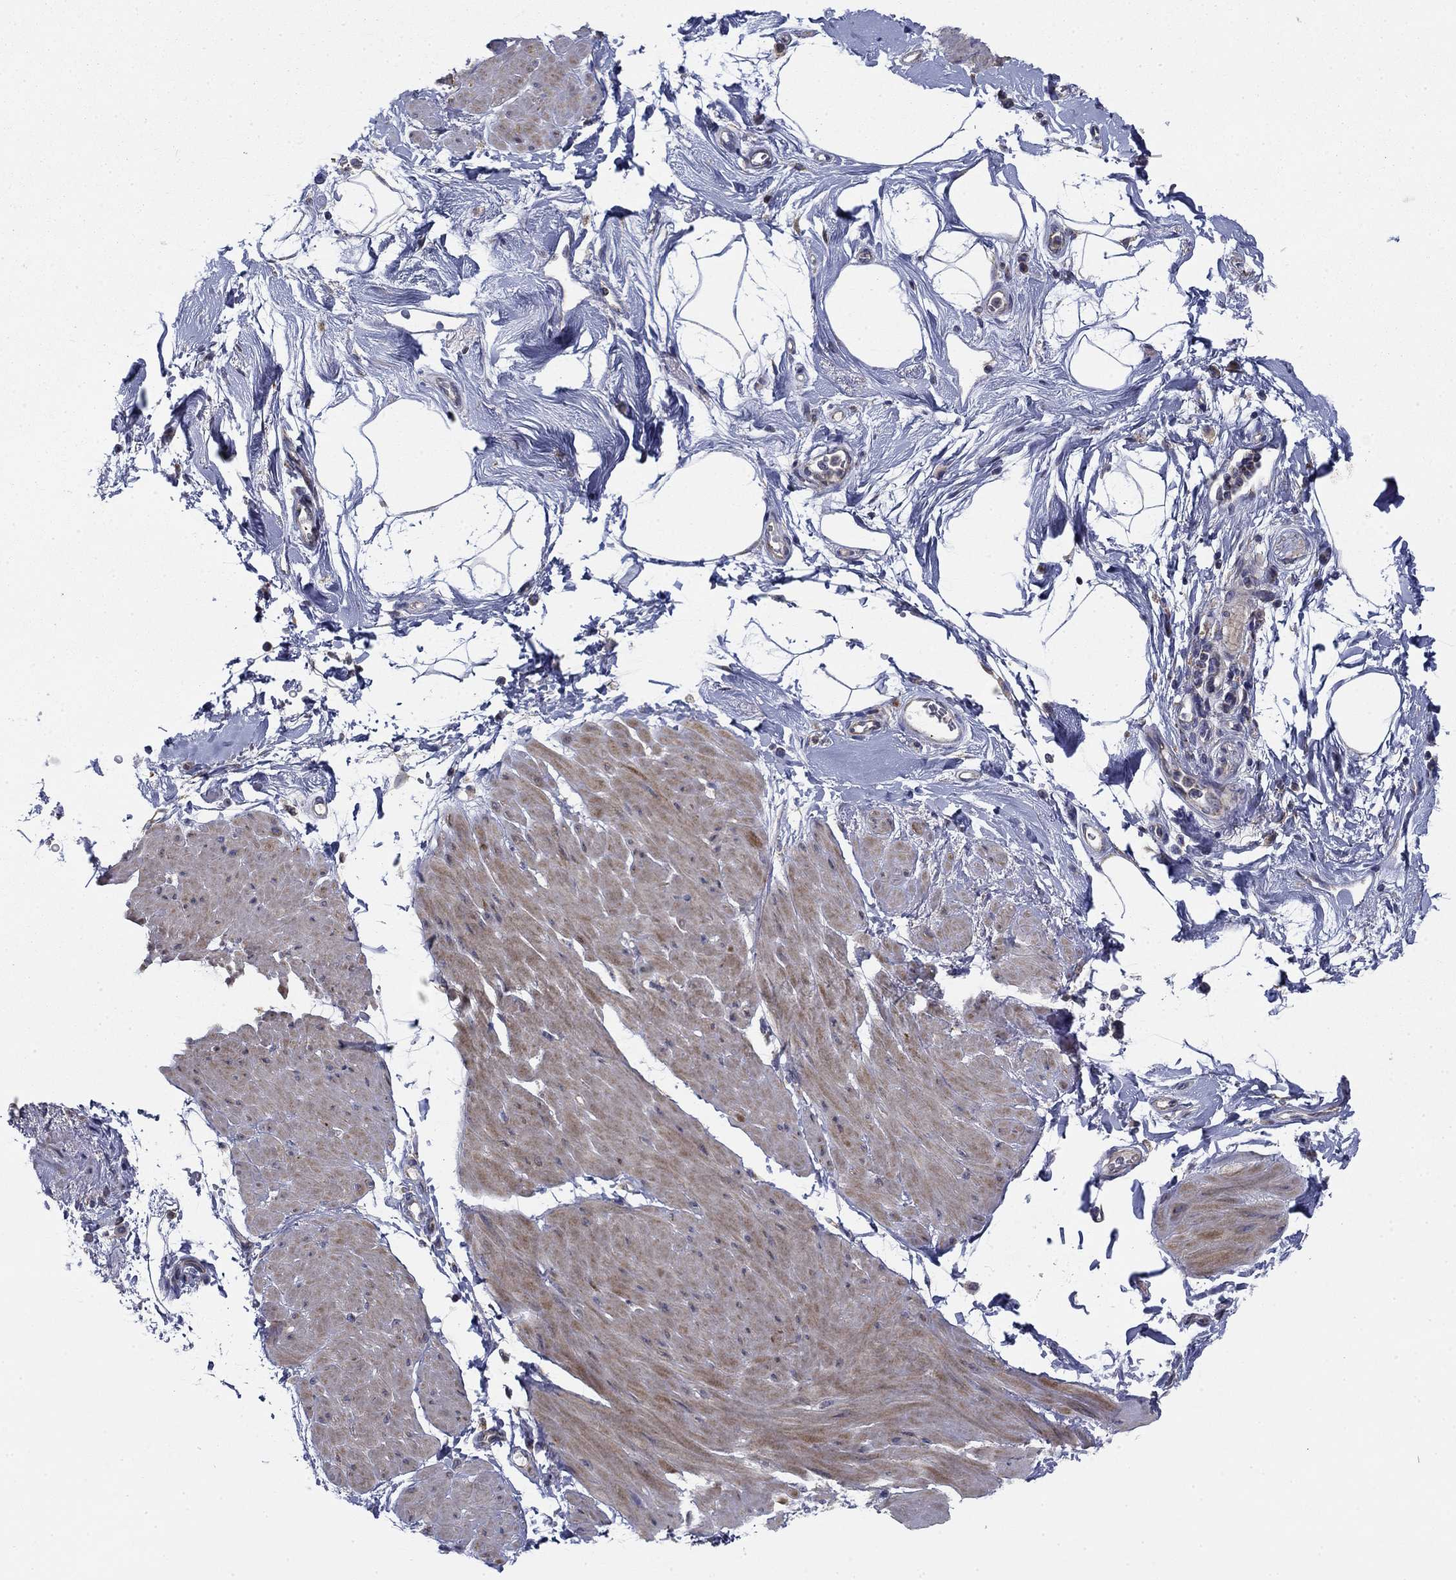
{"staining": {"intensity": "weak", "quantity": "25%-75%", "location": "cytoplasmic/membranous"}, "tissue": "smooth muscle", "cell_type": "Smooth muscle cells", "image_type": "normal", "snomed": [{"axis": "morphology", "description": "Normal tissue, NOS"}, {"axis": "topography", "description": "Adipose tissue"}, {"axis": "topography", "description": "Smooth muscle"}, {"axis": "topography", "description": "Peripheral nerve tissue"}], "caption": "Protein staining displays weak cytoplasmic/membranous staining in about 25%-75% of smooth muscle cells in unremarkable smooth muscle.", "gene": "MMAA", "patient": {"sex": "male", "age": 83}}